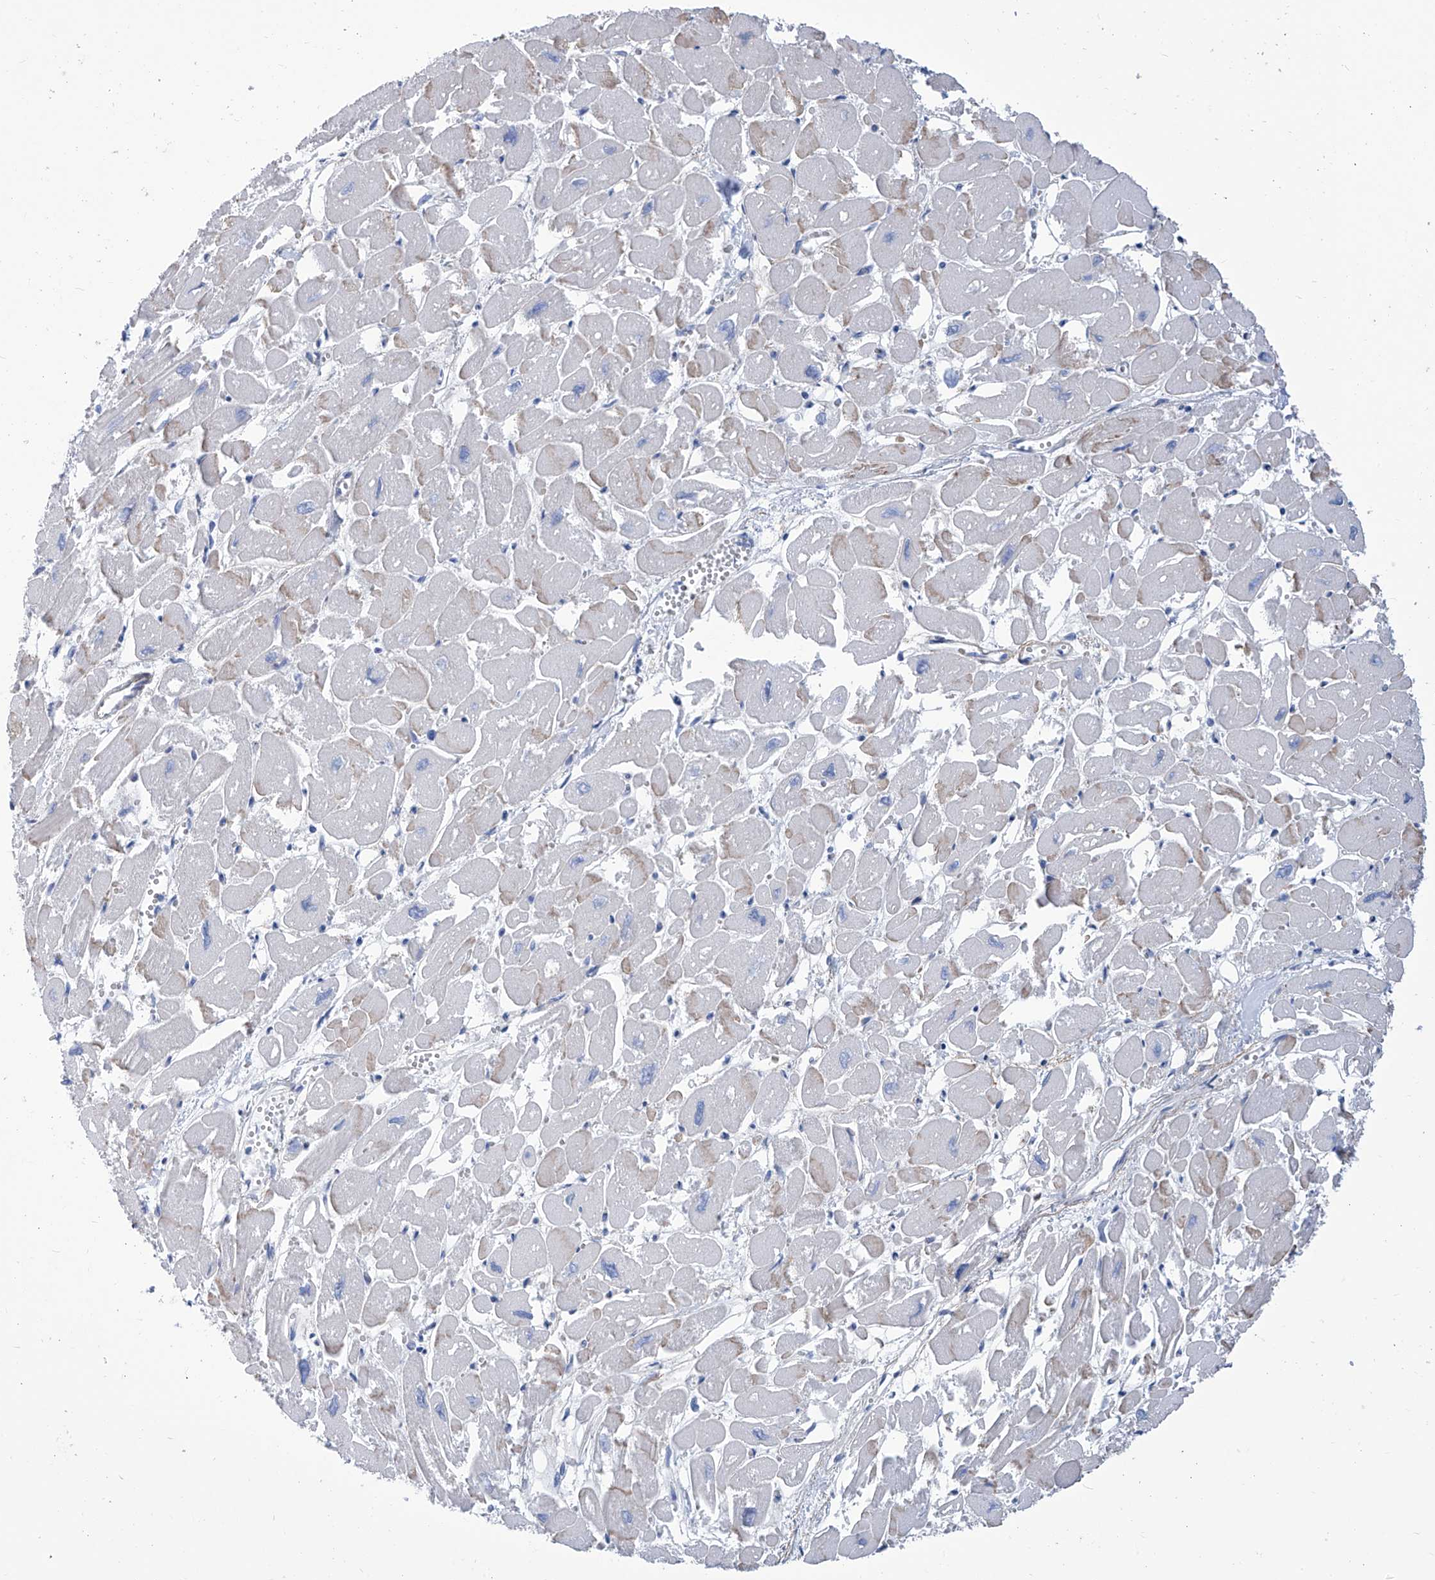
{"staining": {"intensity": "negative", "quantity": "none", "location": "none"}, "tissue": "heart muscle", "cell_type": "Cardiomyocytes", "image_type": "normal", "snomed": [{"axis": "morphology", "description": "Normal tissue, NOS"}, {"axis": "topography", "description": "Heart"}], "caption": "Normal heart muscle was stained to show a protein in brown. There is no significant staining in cardiomyocytes. Nuclei are stained in blue.", "gene": "SMS", "patient": {"sex": "male", "age": 54}}